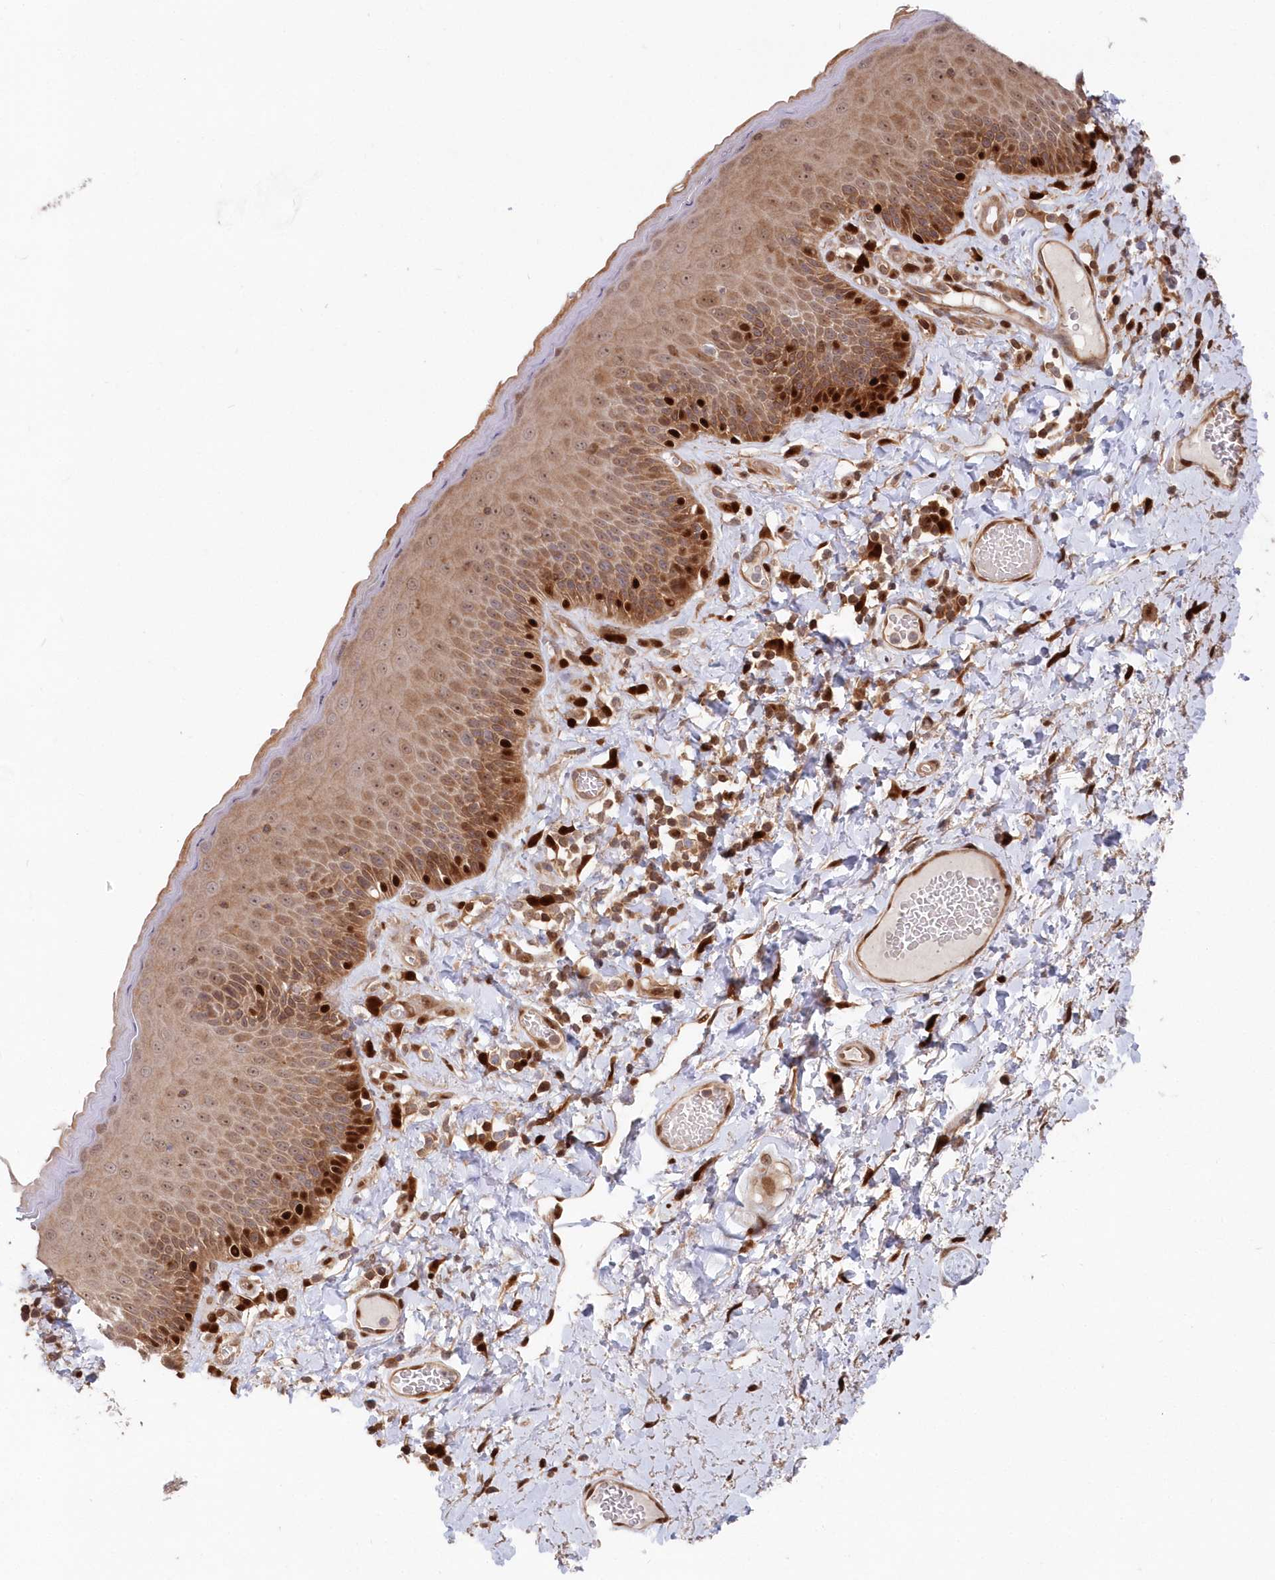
{"staining": {"intensity": "moderate", "quantity": ">75%", "location": "cytoplasmic/membranous,nuclear"}, "tissue": "skin", "cell_type": "Epidermal cells", "image_type": "normal", "snomed": [{"axis": "morphology", "description": "Normal tissue, NOS"}, {"axis": "topography", "description": "Anal"}], "caption": "The histopathology image reveals immunohistochemical staining of benign skin. There is moderate cytoplasmic/membranous,nuclear positivity is appreciated in approximately >75% of epidermal cells. (brown staining indicates protein expression, while blue staining denotes nuclei).", "gene": "ABHD14B", "patient": {"sex": "male", "age": 69}}